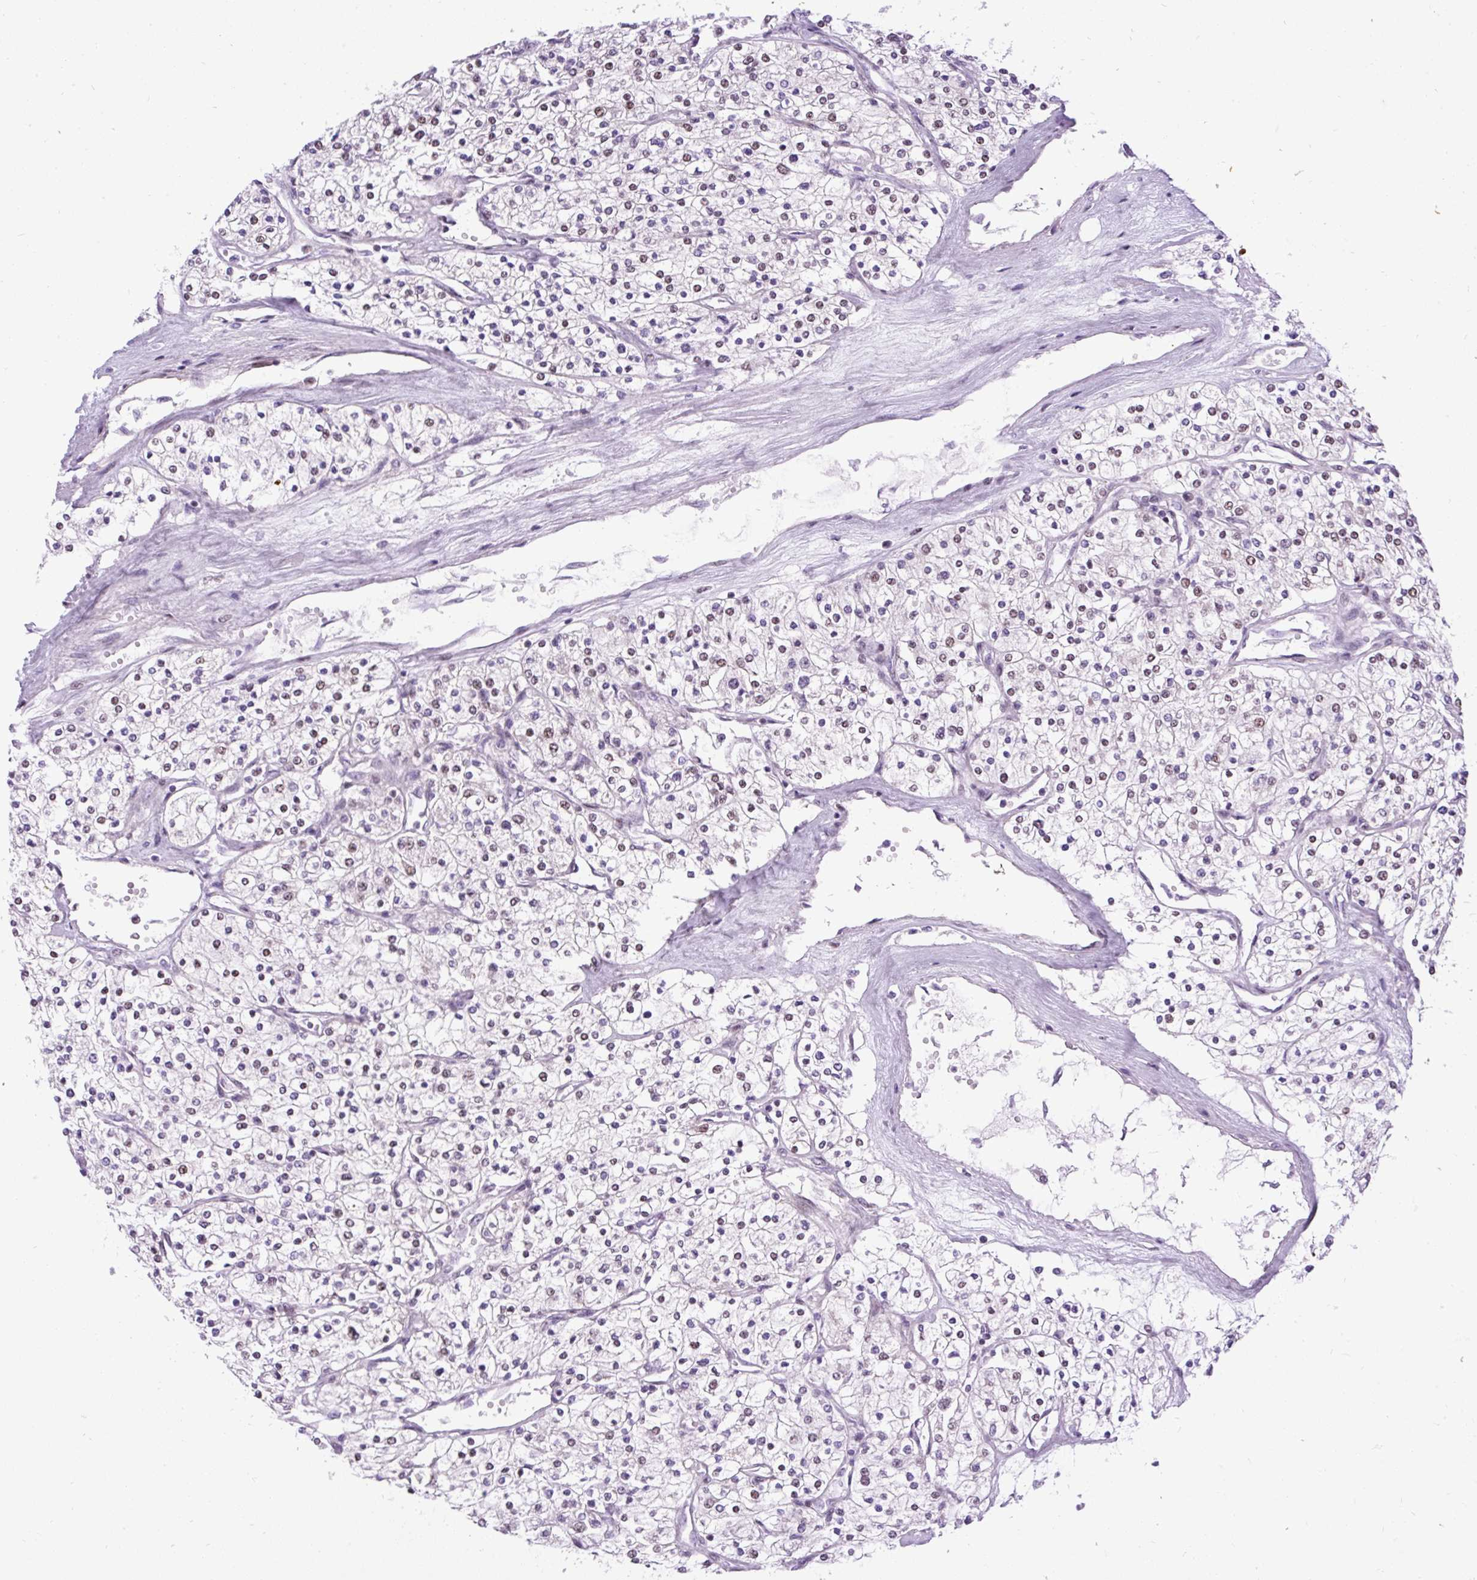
{"staining": {"intensity": "weak", "quantity": "<25%", "location": "nuclear"}, "tissue": "renal cancer", "cell_type": "Tumor cells", "image_type": "cancer", "snomed": [{"axis": "morphology", "description": "Adenocarcinoma, NOS"}, {"axis": "topography", "description": "Kidney"}], "caption": "DAB immunohistochemical staining of renal cancer (adenocarcinoma) demonstrates no significant staining in tumor cells.", "gene": "SMC5", "patient": {"sex": "male", "age": 80}}